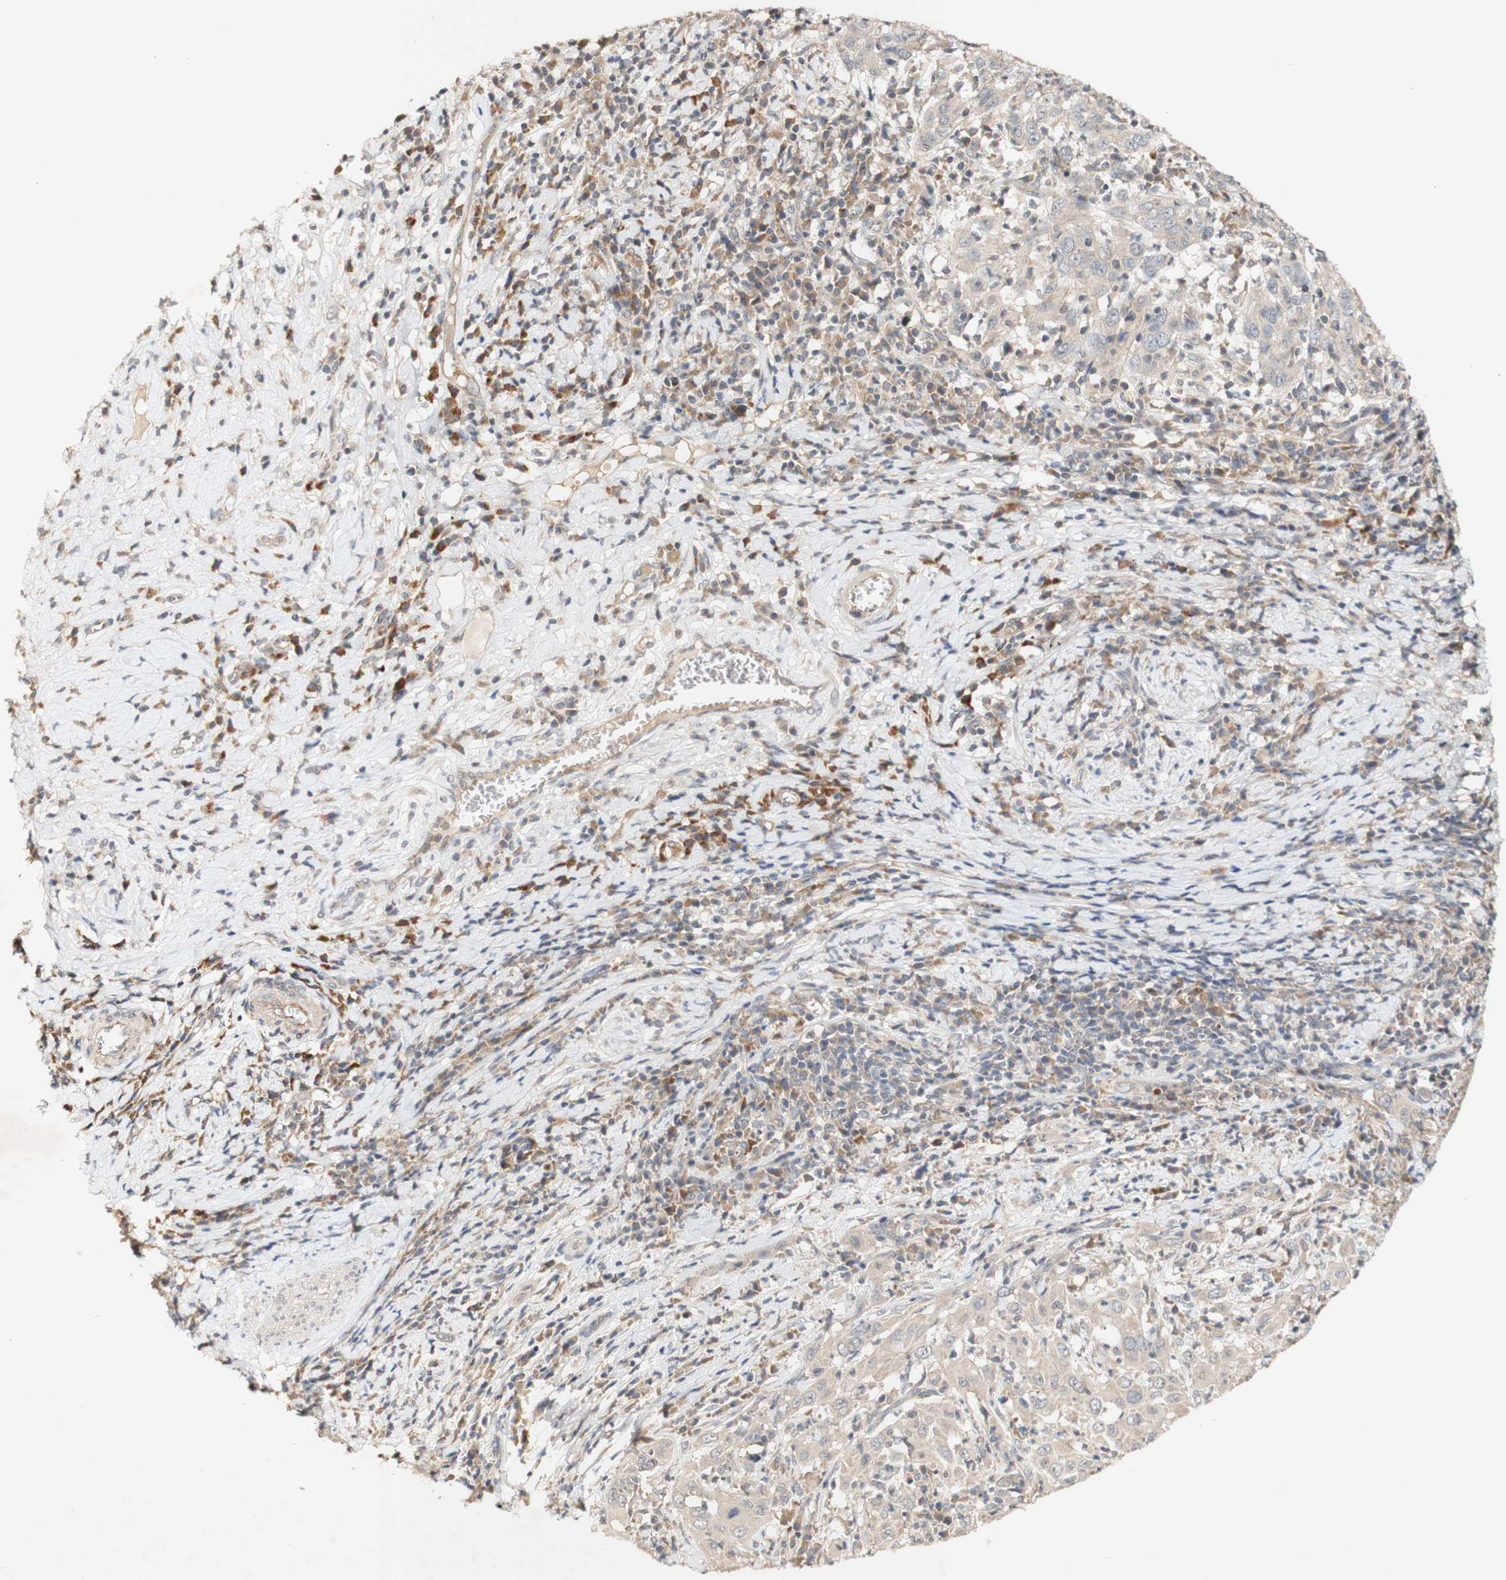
{"staining": {"intensity": "weak", "quantity": ">75%", "location": "cytoplasmic/membranous"}, "tissue": "cervical cancer", "cell_type": "Tumor cells", "image_type": "cancer", "snomed": [{"axis": "morphology", "description": "Squamous cell carcinoma, NOS"}, {"axis": "topography", "description": "Cervix"}], "caption": "Immunohistochemical staining of human cervical cancer shows low levels of weak cytoplasmic/membranous protein expression in approximately >75% of tumor cells.", "gene": "PIN1", "patient": {"sex": "female", "age": 46}}